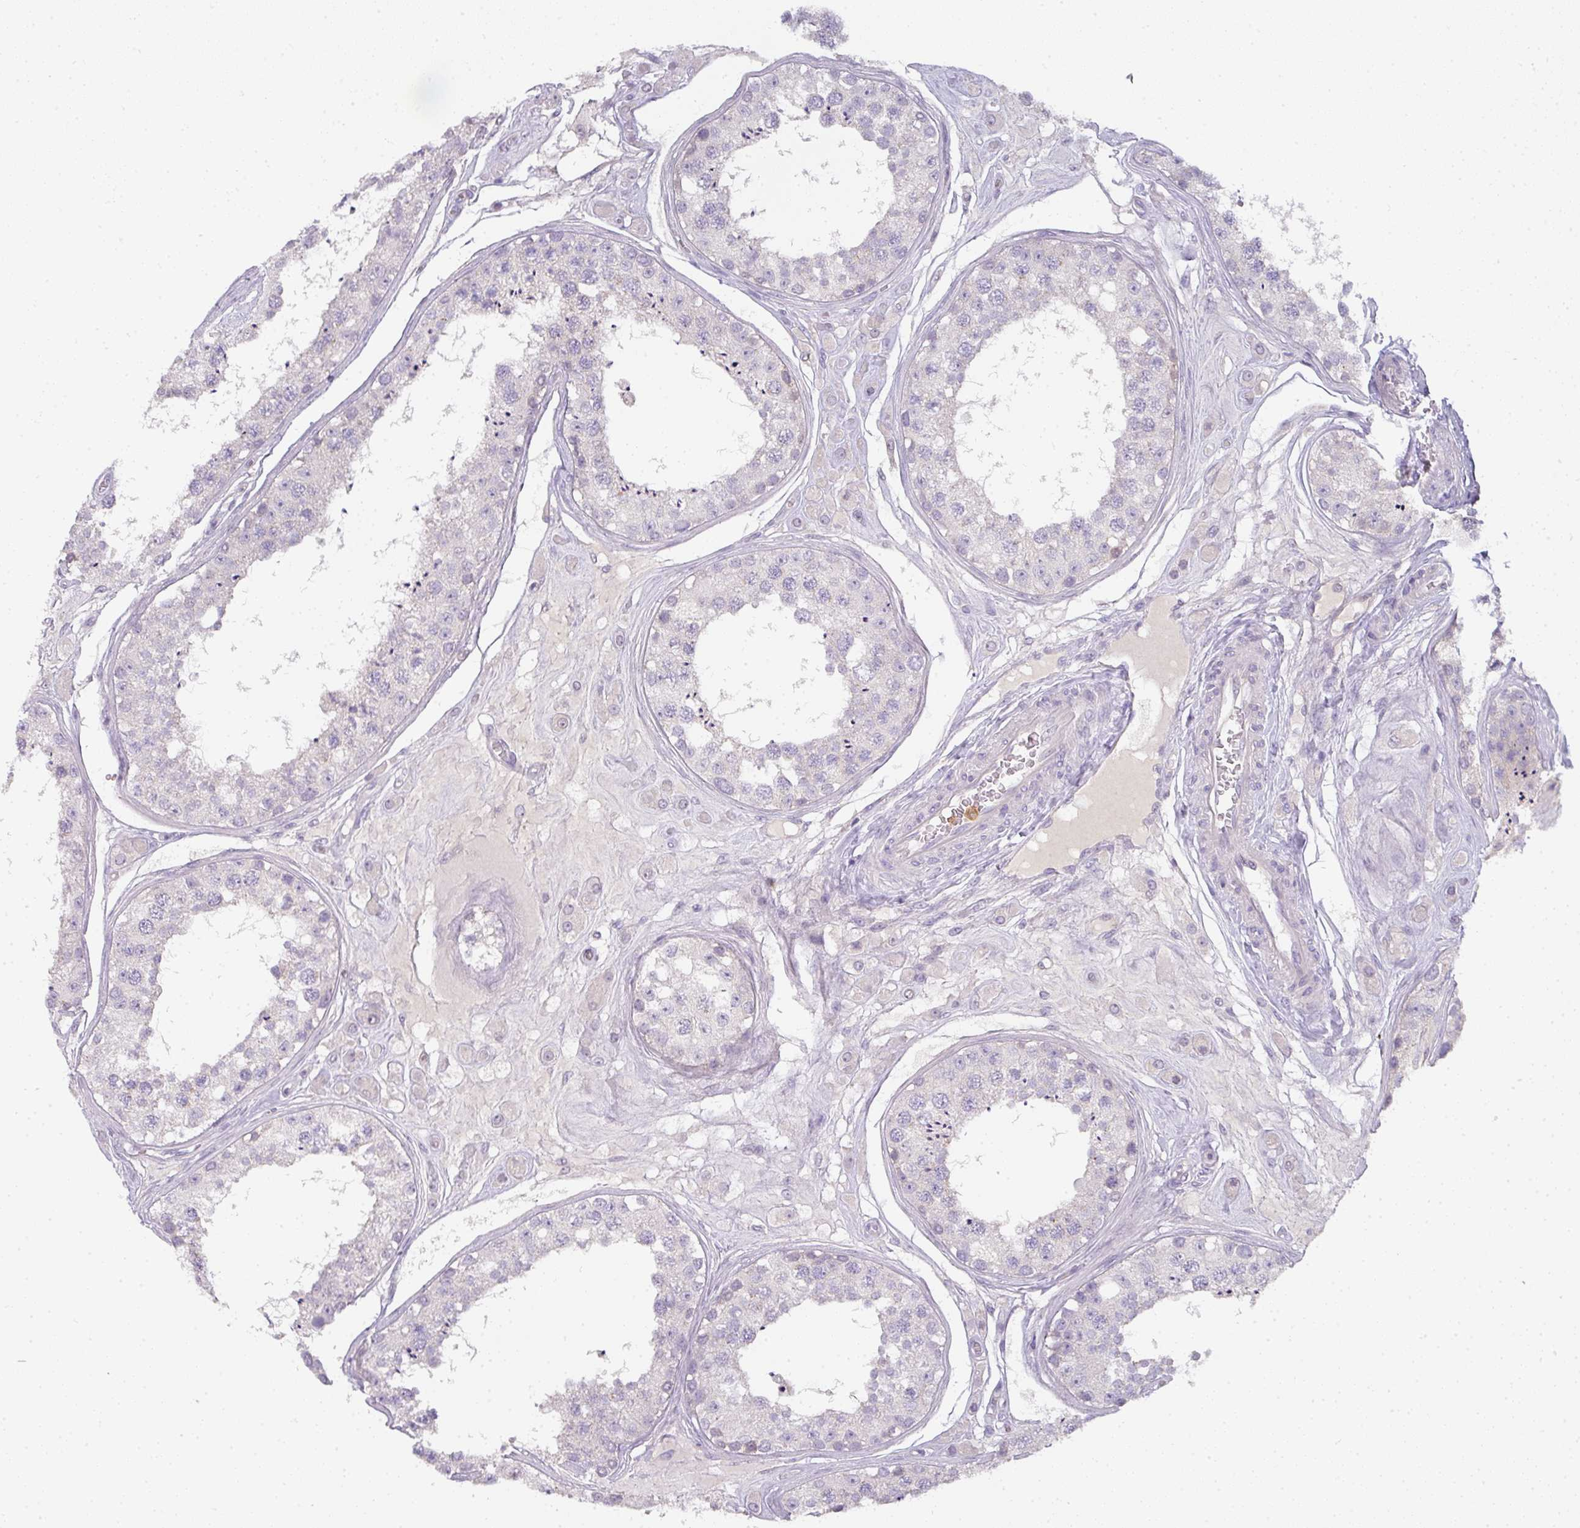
{"staining": {"intensity": "negative", "quantity": "none", "location": "none"}, "tissue": "testis", "cell_type": "Cells in seminiferous ducts", "image_type": "normal", "snomed": [{"axis": "morphology", "description": "Normal tissue, NOS"}, {"axis": "topography", "description": "Testis"}], "caption": "Micrograph shows no protein expression in cells in seminiferous ducts of normal testis. (DAB (3,3'-diaminobenzidine) immunohistochemistry visualized using brightfield microscopy, high magnification).", "gene": "HHEX", "patient": {"sex": "male", "age": 25}}